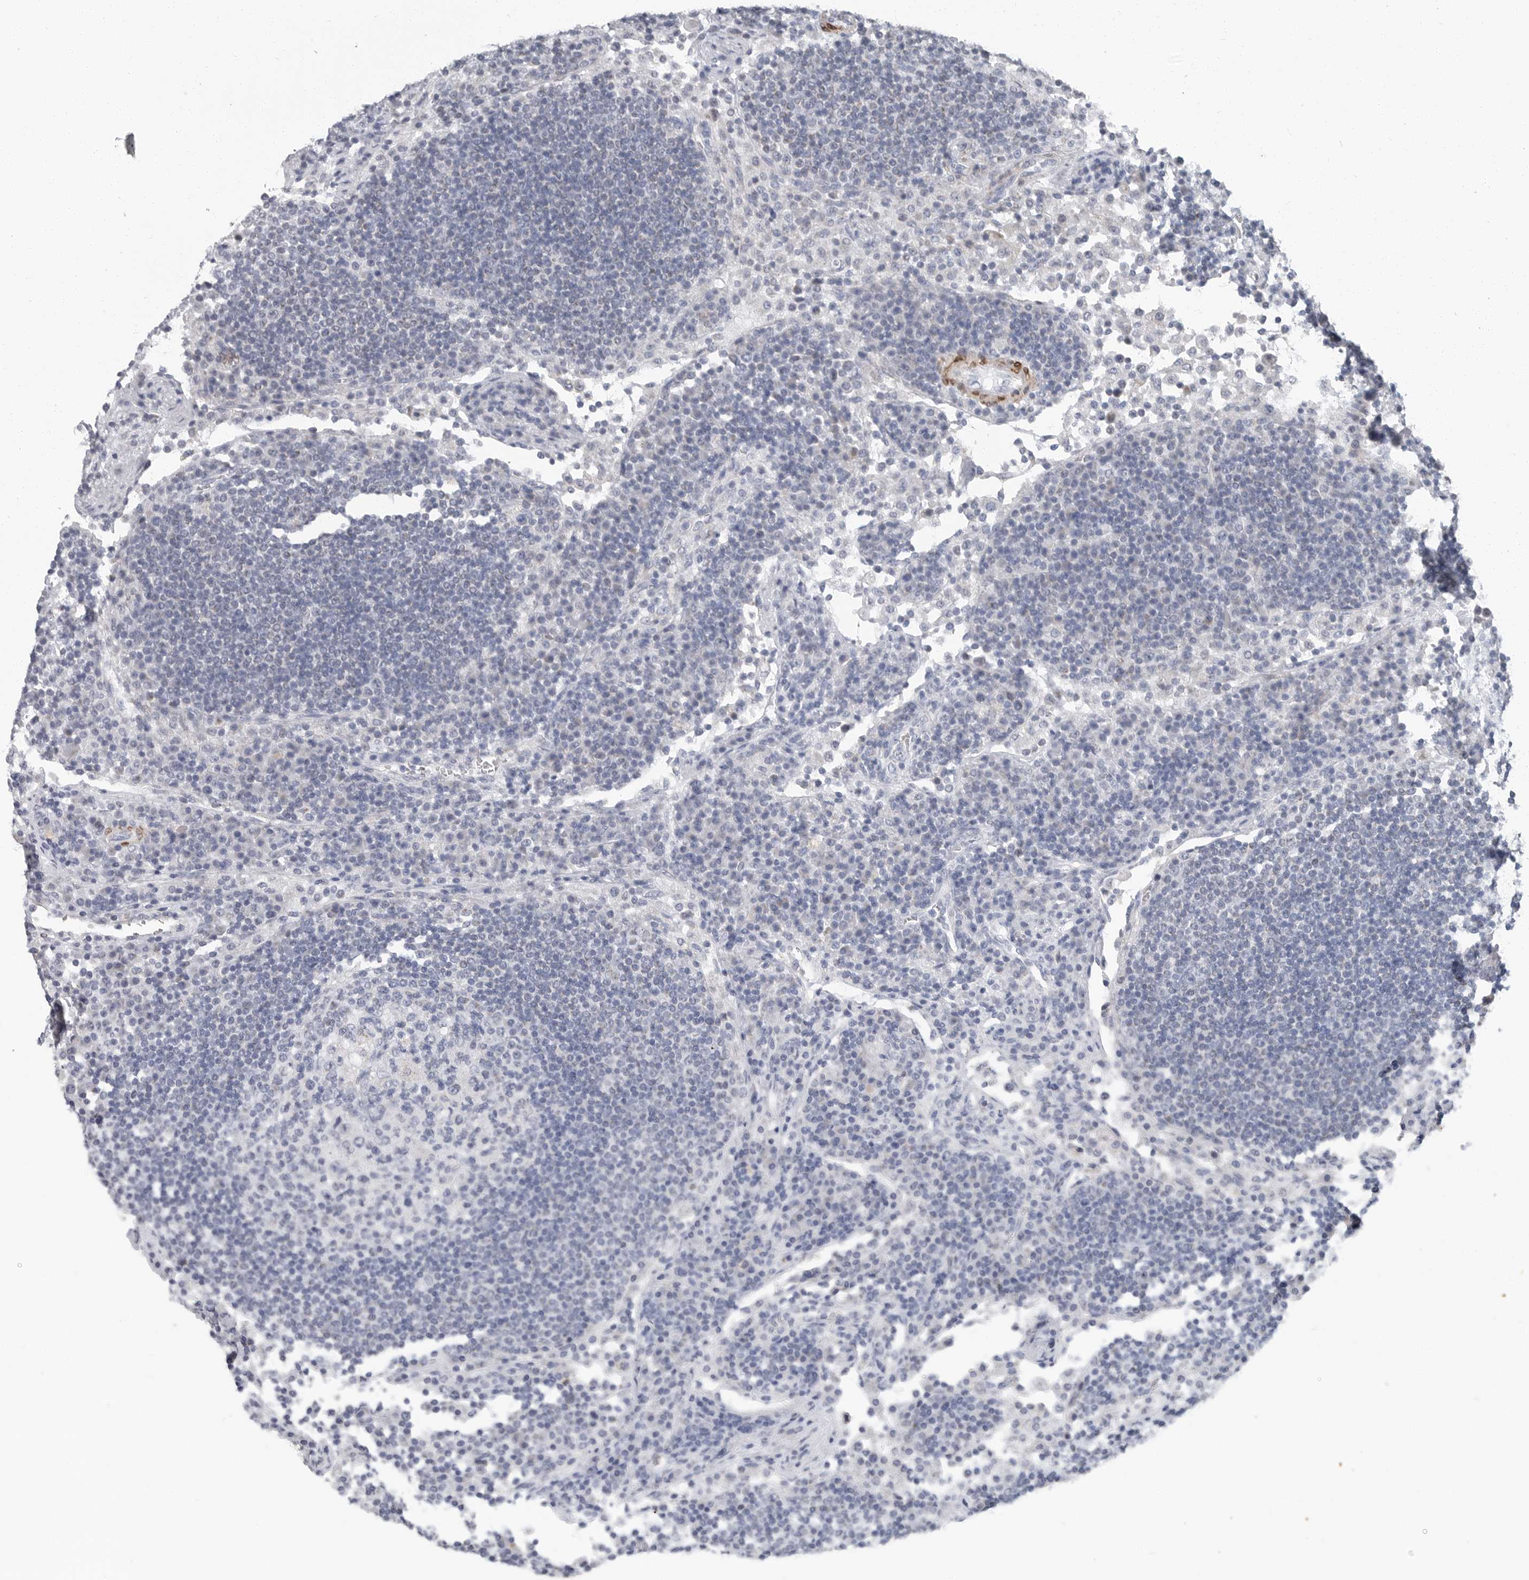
{"staining": {"intensity": "negative", "quantity": "none", "location": "none"}, "tissue": "lymph node", "cell_type": "Germinal center cells", "image_type": "normal", "snomed": [{"axis": "morphology", "description": "Normal tissue, NOS"}, {"axis": "topography", "description": "Lymph node"}], "caption": "Immunohistochemical staining of unremarkable human lymph node reveals no significant staining in germinal center cells.", "gene": "PLN", "patient": {"sex": "female", "age": 53}}